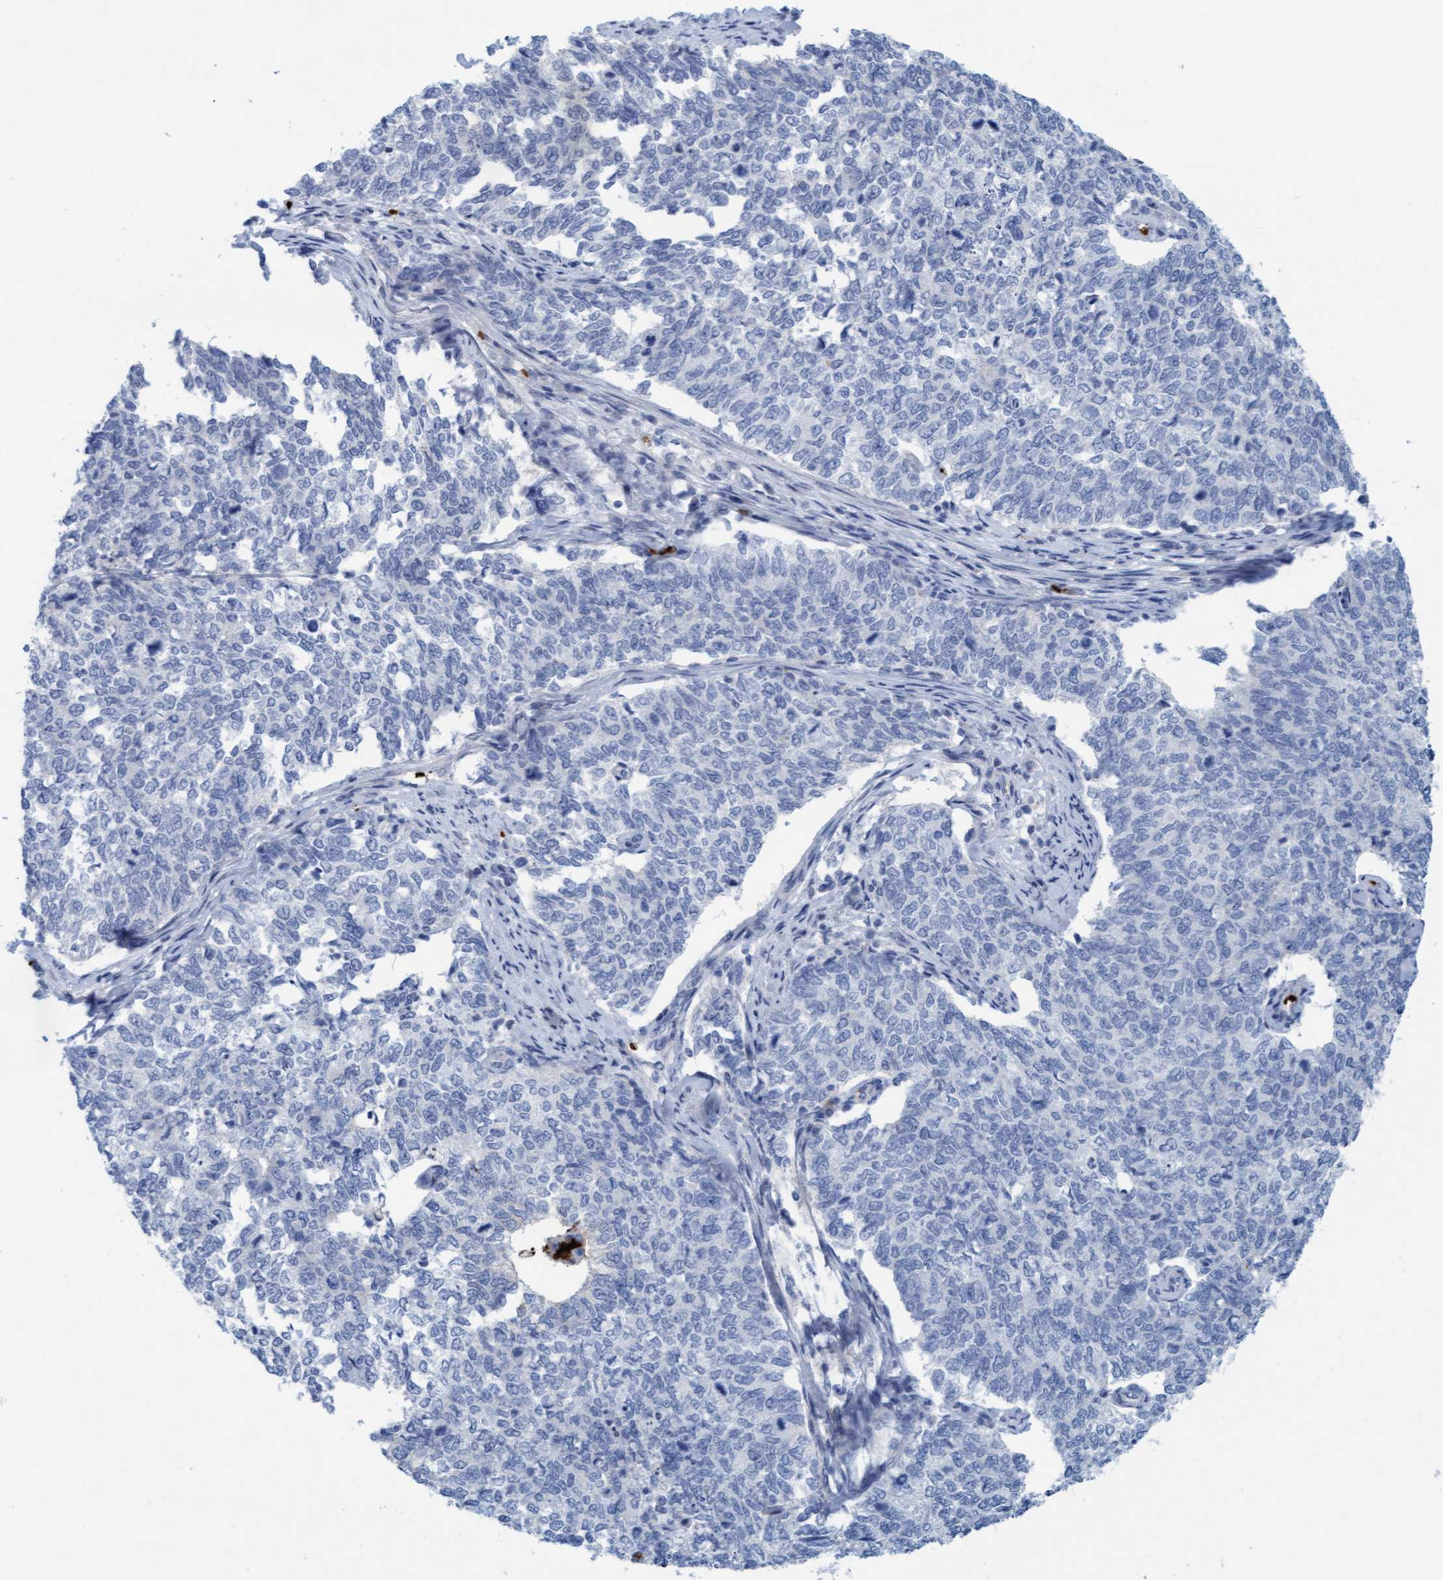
{"staining": {"intensity": "negative", "quantity": "none", "location": "none"}, "tissue": "cervical cancer", "cell_type": "Tumor cells", "image_type": "cancer", "snomed": [{"axis": "morphology", "description": "Squamous cell carcinoma, NOS"}, {"axis": "topography", "description": "Cervix"}], "caption": "Histopathology image shows no significant protein positivity in tumor cells of cervical squamous cell carcinoma.", "gene": "P2RX5", "patient": {"sex": "female", "age": 63}}